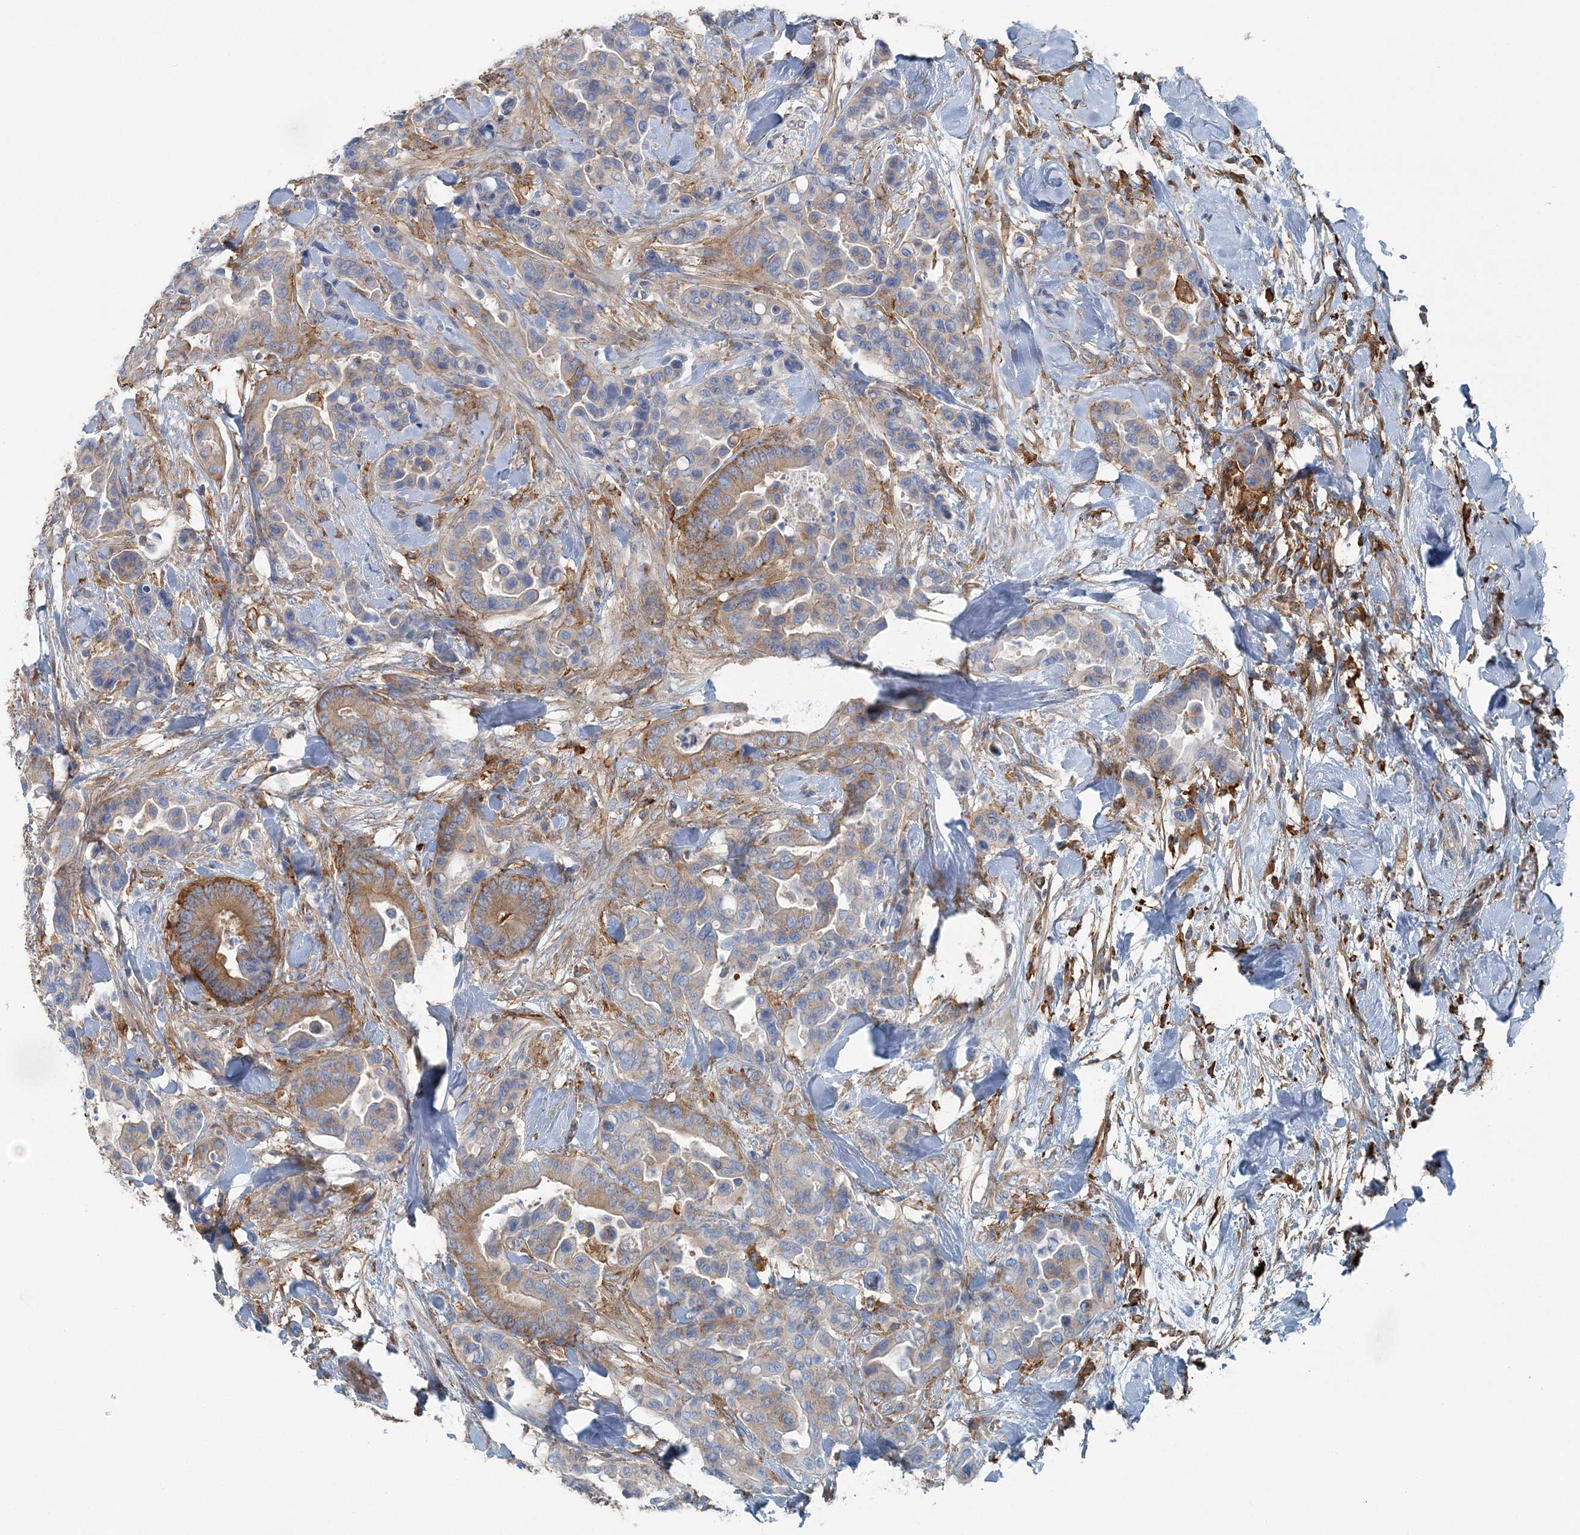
{"staining": {"intensity": "moderate", "quantity": "25%-75%", "location": "cytoplasmic/membranous"}, "tissue": "colorectal cancer", "cell_type": "Tumor cells", "image_type": "cancer", "snomed": [{"axis": "morphology", "description": "Normal tissue, NOS"}, {"axis": "morphology", "description": "Adenocarcinoma, NOS"}, {"axis": "topography", "description": "Colon"}], "caption": "Immunohistochemical staining of colorectal adenocarcinoma shows moderate cytoplasmic/membranous protein staining in about 25%-75% of tumor cells. The staining was performed using DAB (3,3'-diaminobenzidine) to visualize the protein expression in brown, while the nuclei were stained in blue with hematoxylin (Magnification: 20x).", "gene": "SNX2", "patient": {"sex": "male", "age": 82}}